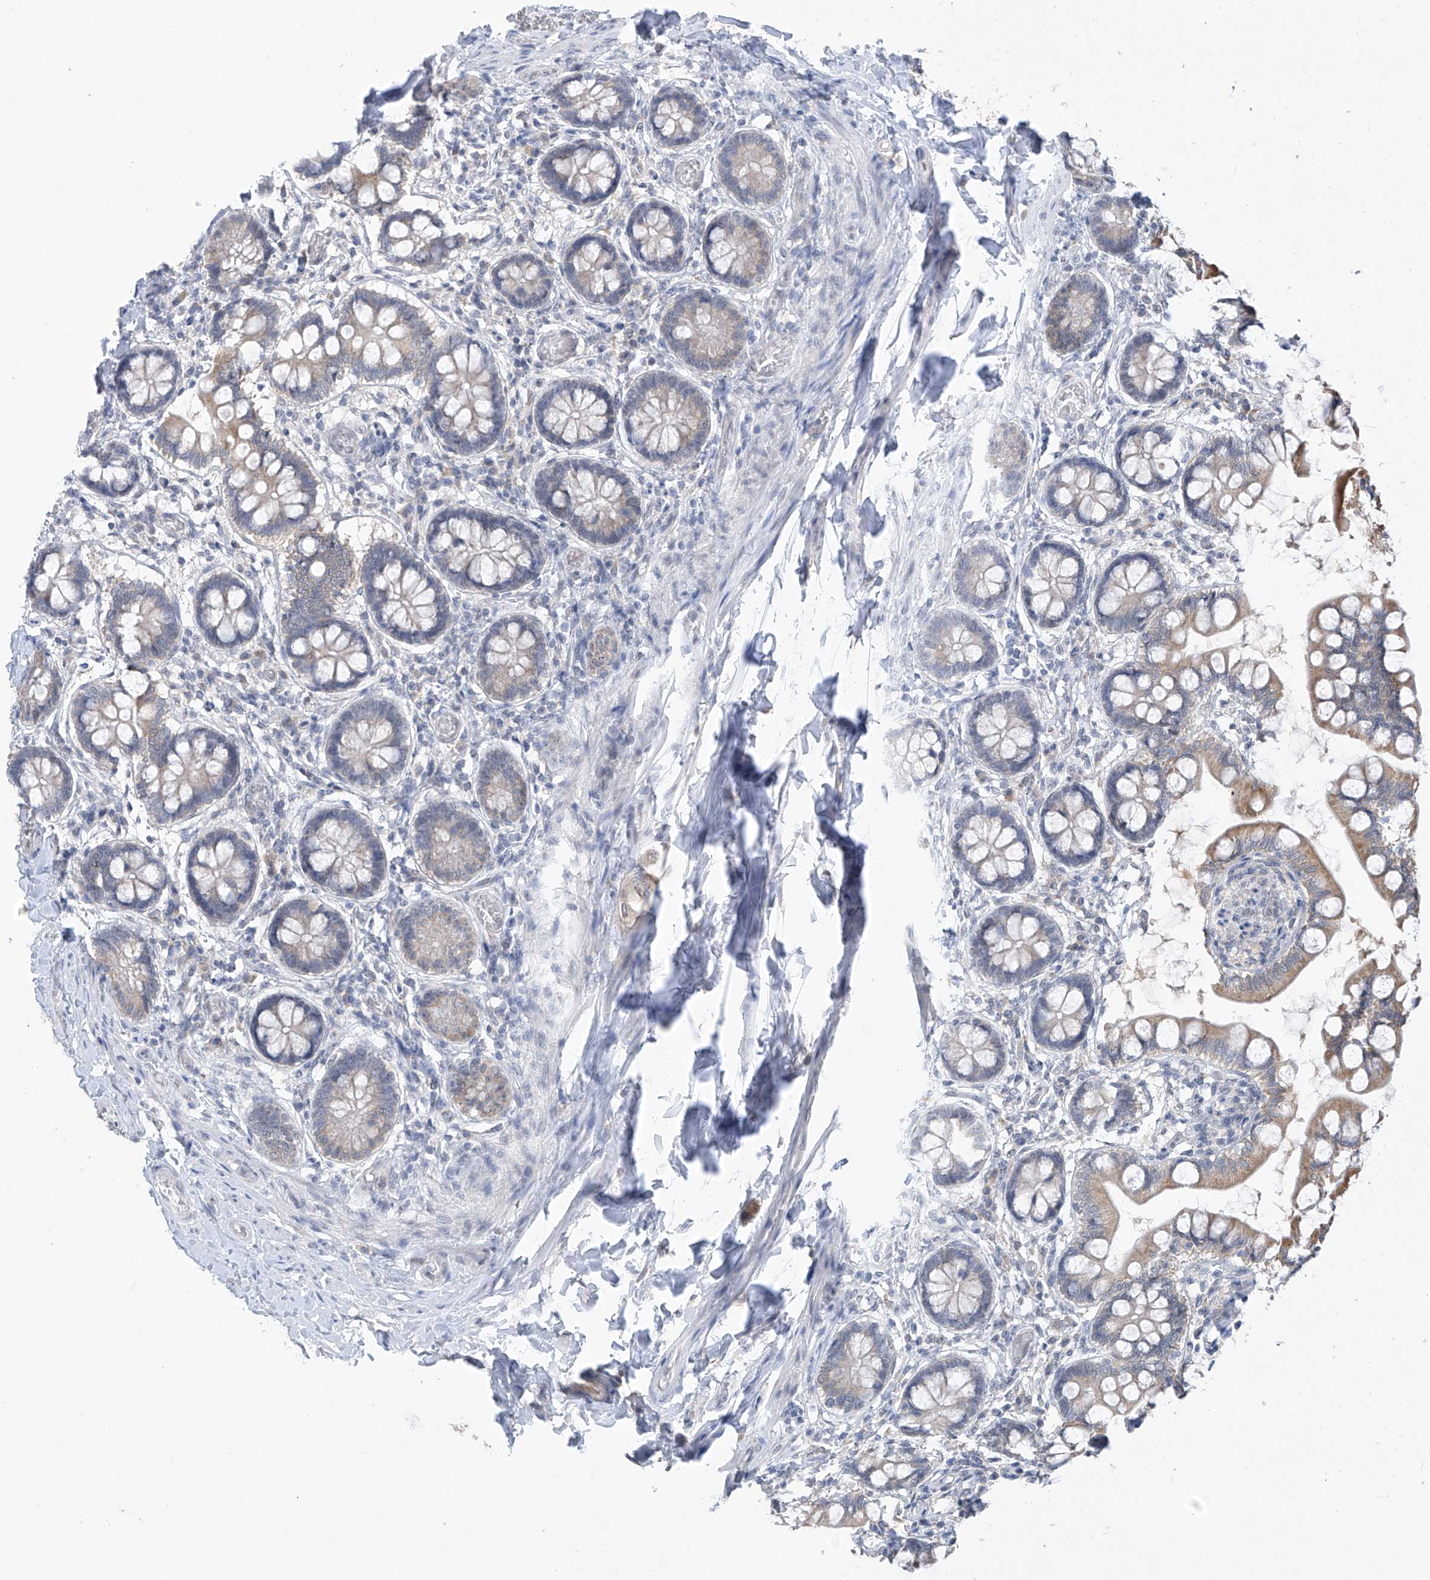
{"staining": {"intensity": "moderate", "quantity": "25%-75%", "location": "cytoplasmic/membranous"}, "tissue": "small intestine", "cell_type": "Glandular cells", "image_type": "normal", "snomed": [{"axis": "morphology", "description": "Normal tissue, NOS"}, {"axis": "topography", "description": "Small intestine"}], "caption": "Human small intestine stained for a protein (brown) reveals moderate cytoplasmic/membranous positive positivity in approximately 25%-75% of glandular cells.", "gene": "CYP4V2", "patient": {"sex": "male", "age": 52}}